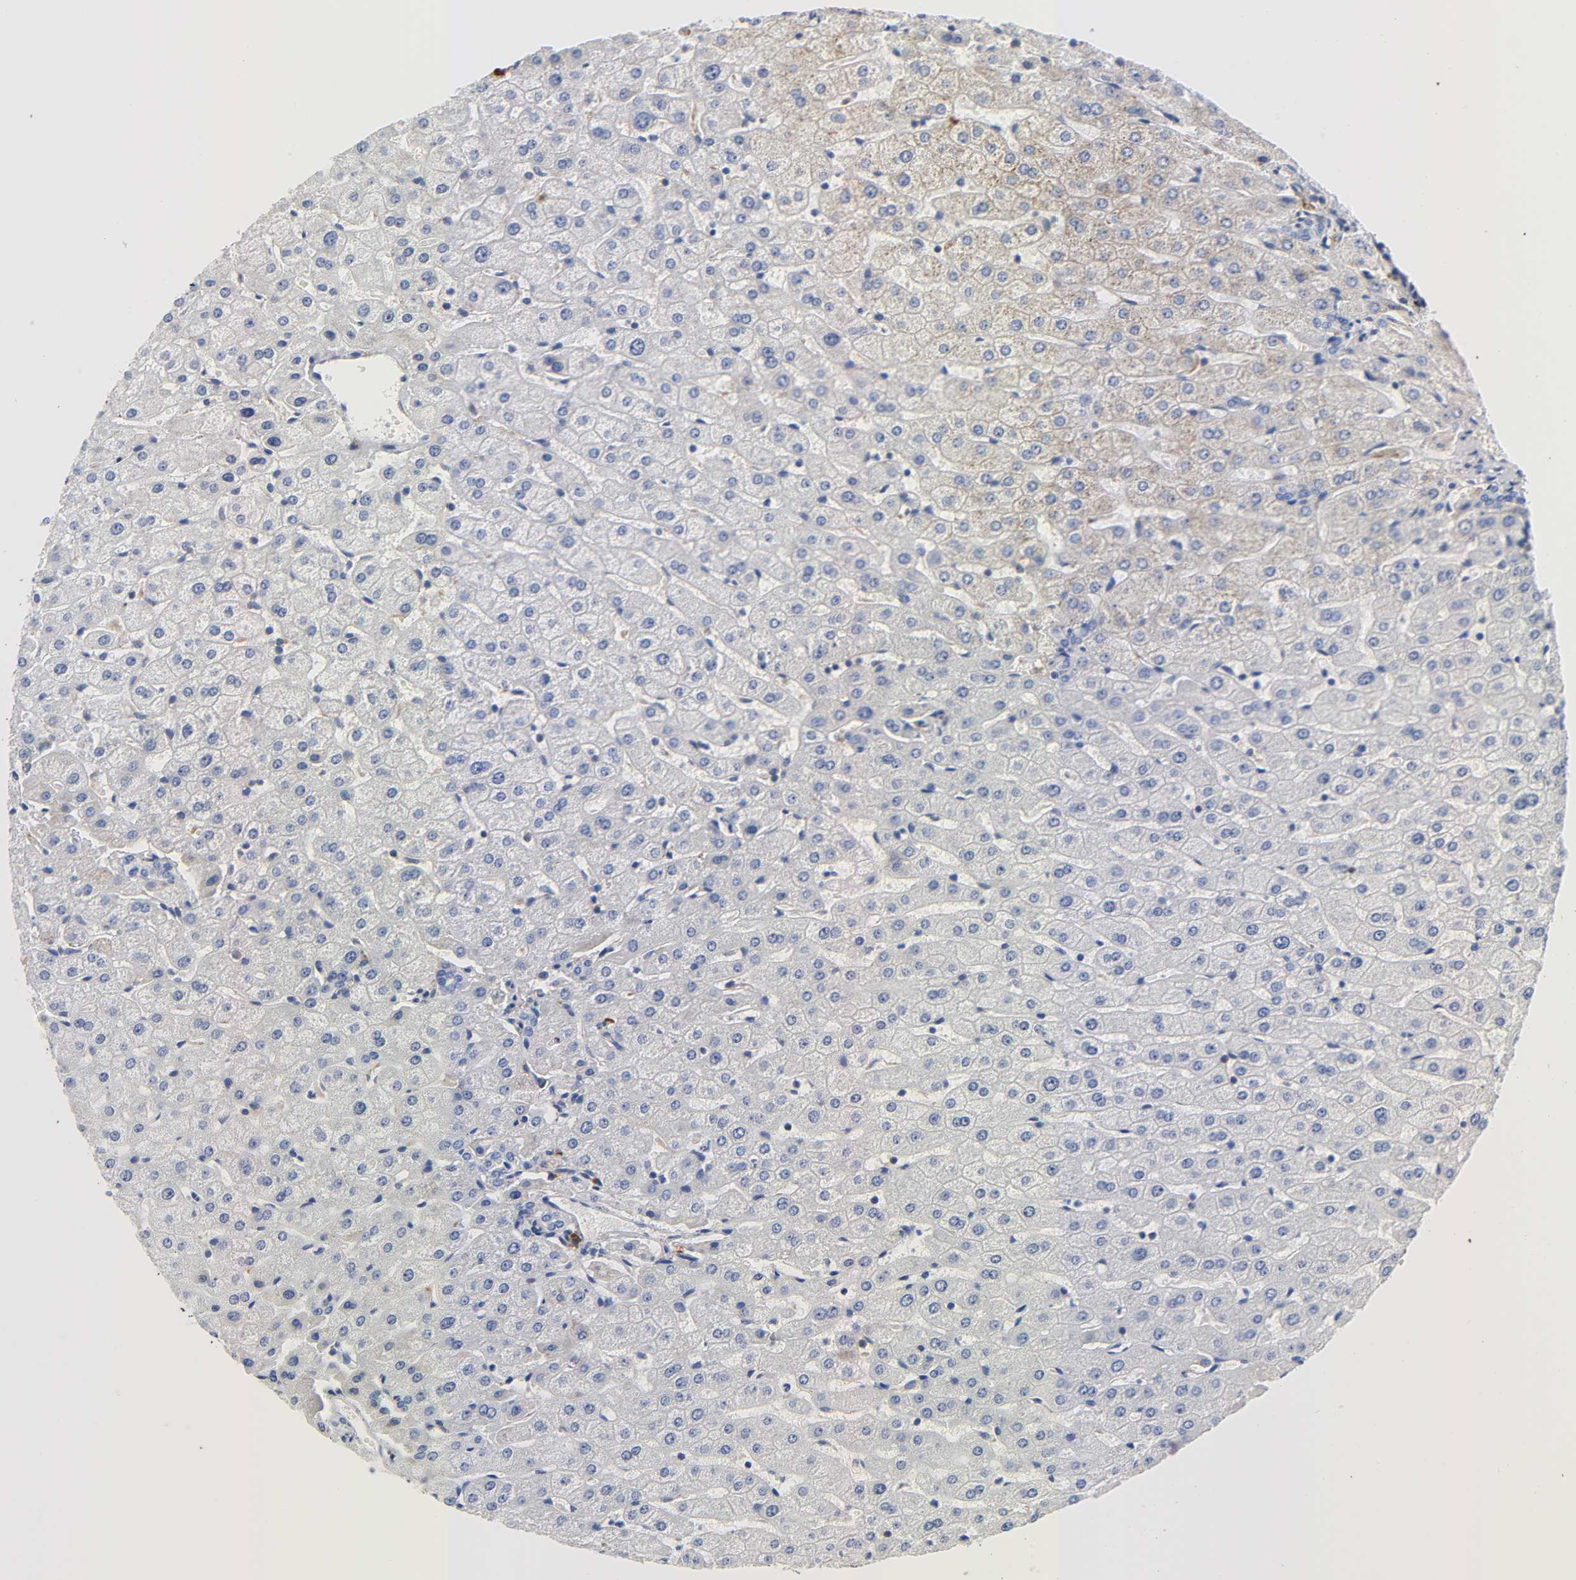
{"staining": {"intensity": "negative", "quantity": "none", "location": "none"}, "tissue": "liver", "cell_type": "Cholangiocytes", "image_type": "normal", "snomed": [{"axis": "morphology", "description": "Normal tissue, NOS"}, {"axis": "morphology", "description": "Fibrosis, NOS"}, {"axis": "topography", "description": "Liver"}], "caption": "IHC photomicrograph of benign human liver stained for a protein (brown), which shows no staining in cholangiocytes.", "gene": "REL", "patient": {"sex": "female", "age": 29}}